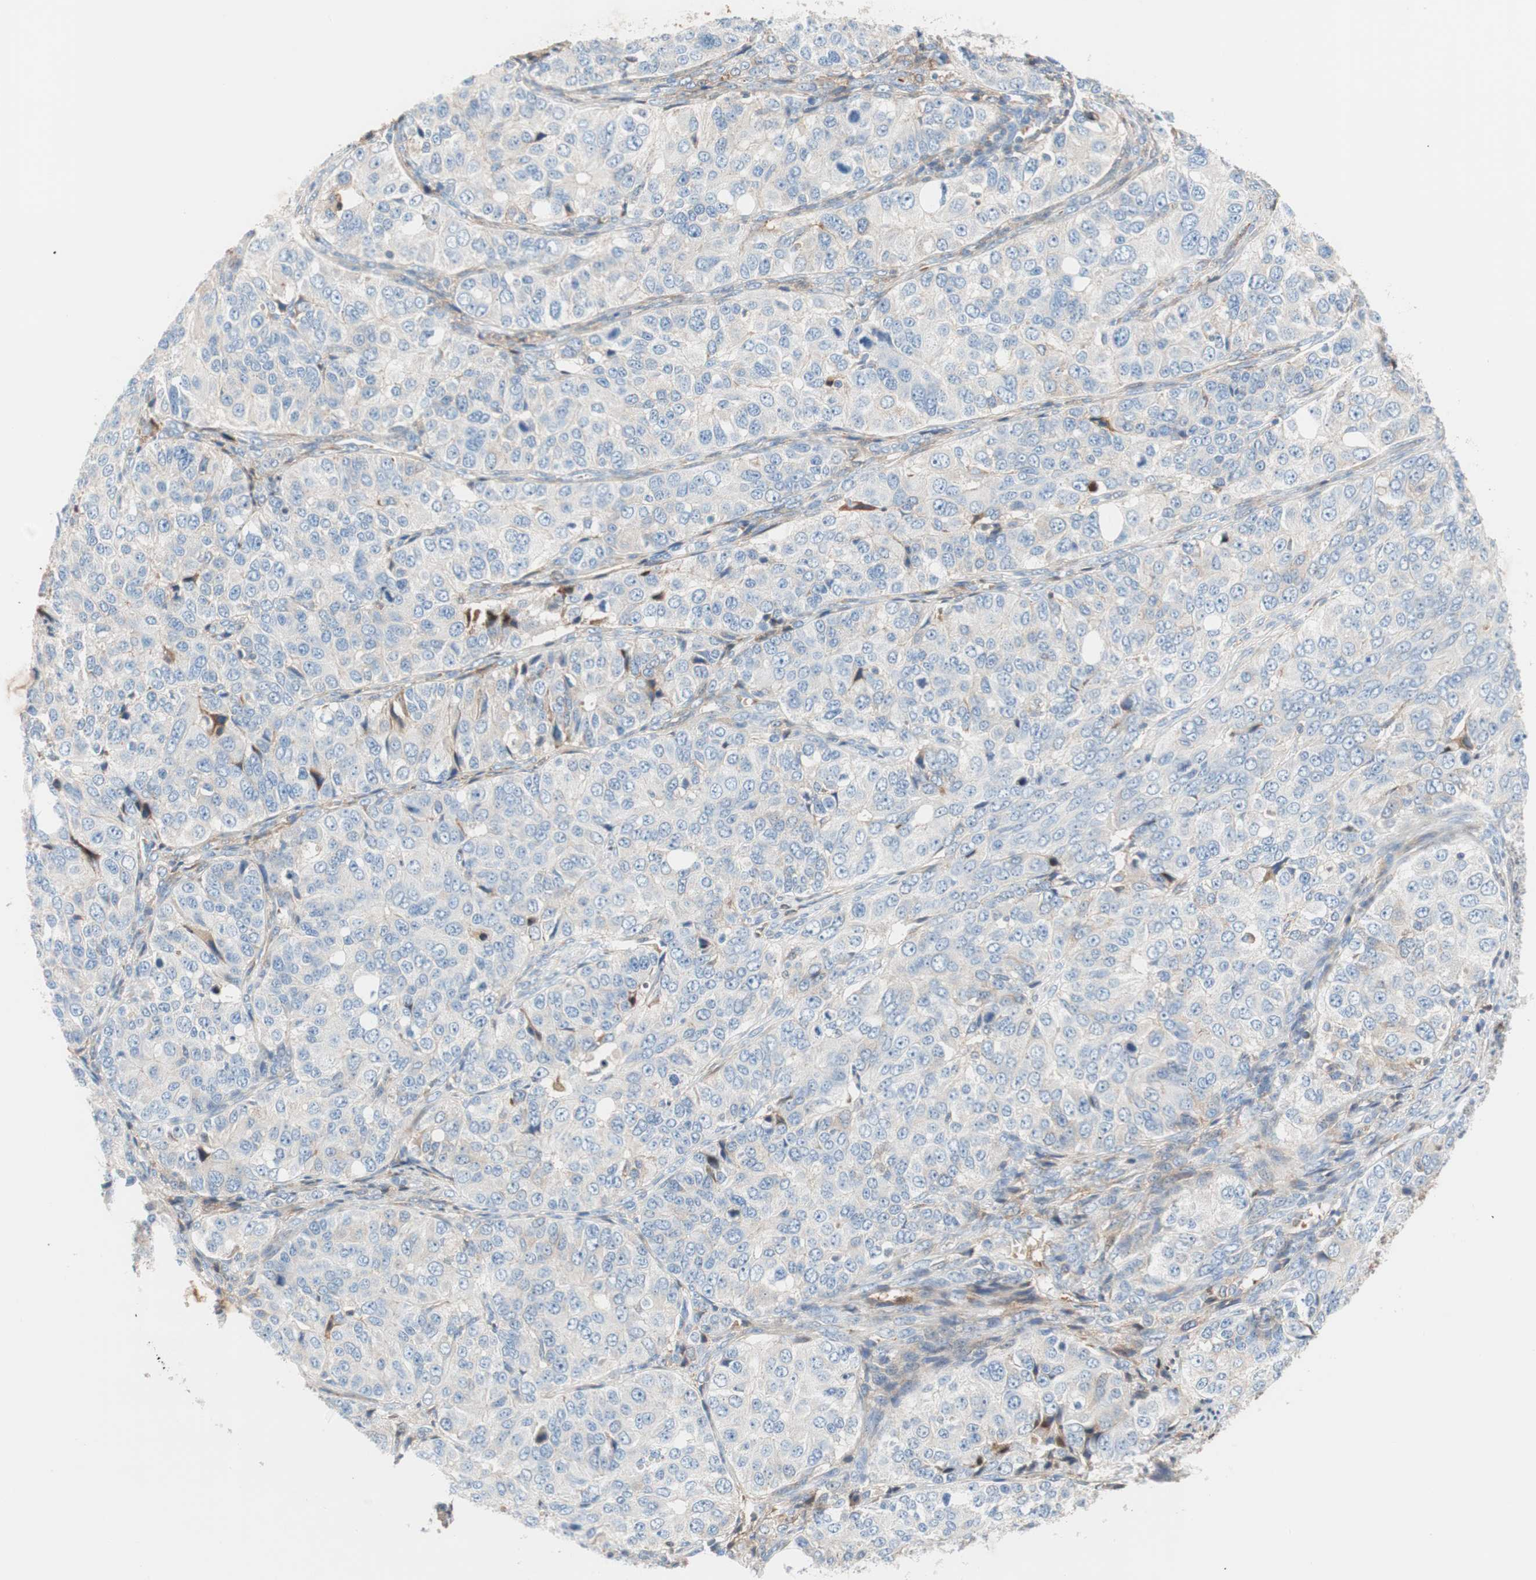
{"staining": {"intensity": "negative", "quantity": "none", "location": "none"}, "tissue": "ovarian cancer", "cell_type": "Tumor cells", "image_type": "cancer", "snomed": [{"axis": "morphology", "description": "Carcinoma, endometroid"}, {"axis": "topography", "description": "Ovary"}], "caption": "Ovarian endometroid carcinoma stained for a protein using immunohistochemistry demonstrates no staining tumor cells.", "gene": "RBP4", "patient": {"sex": "female", "age": 51}}